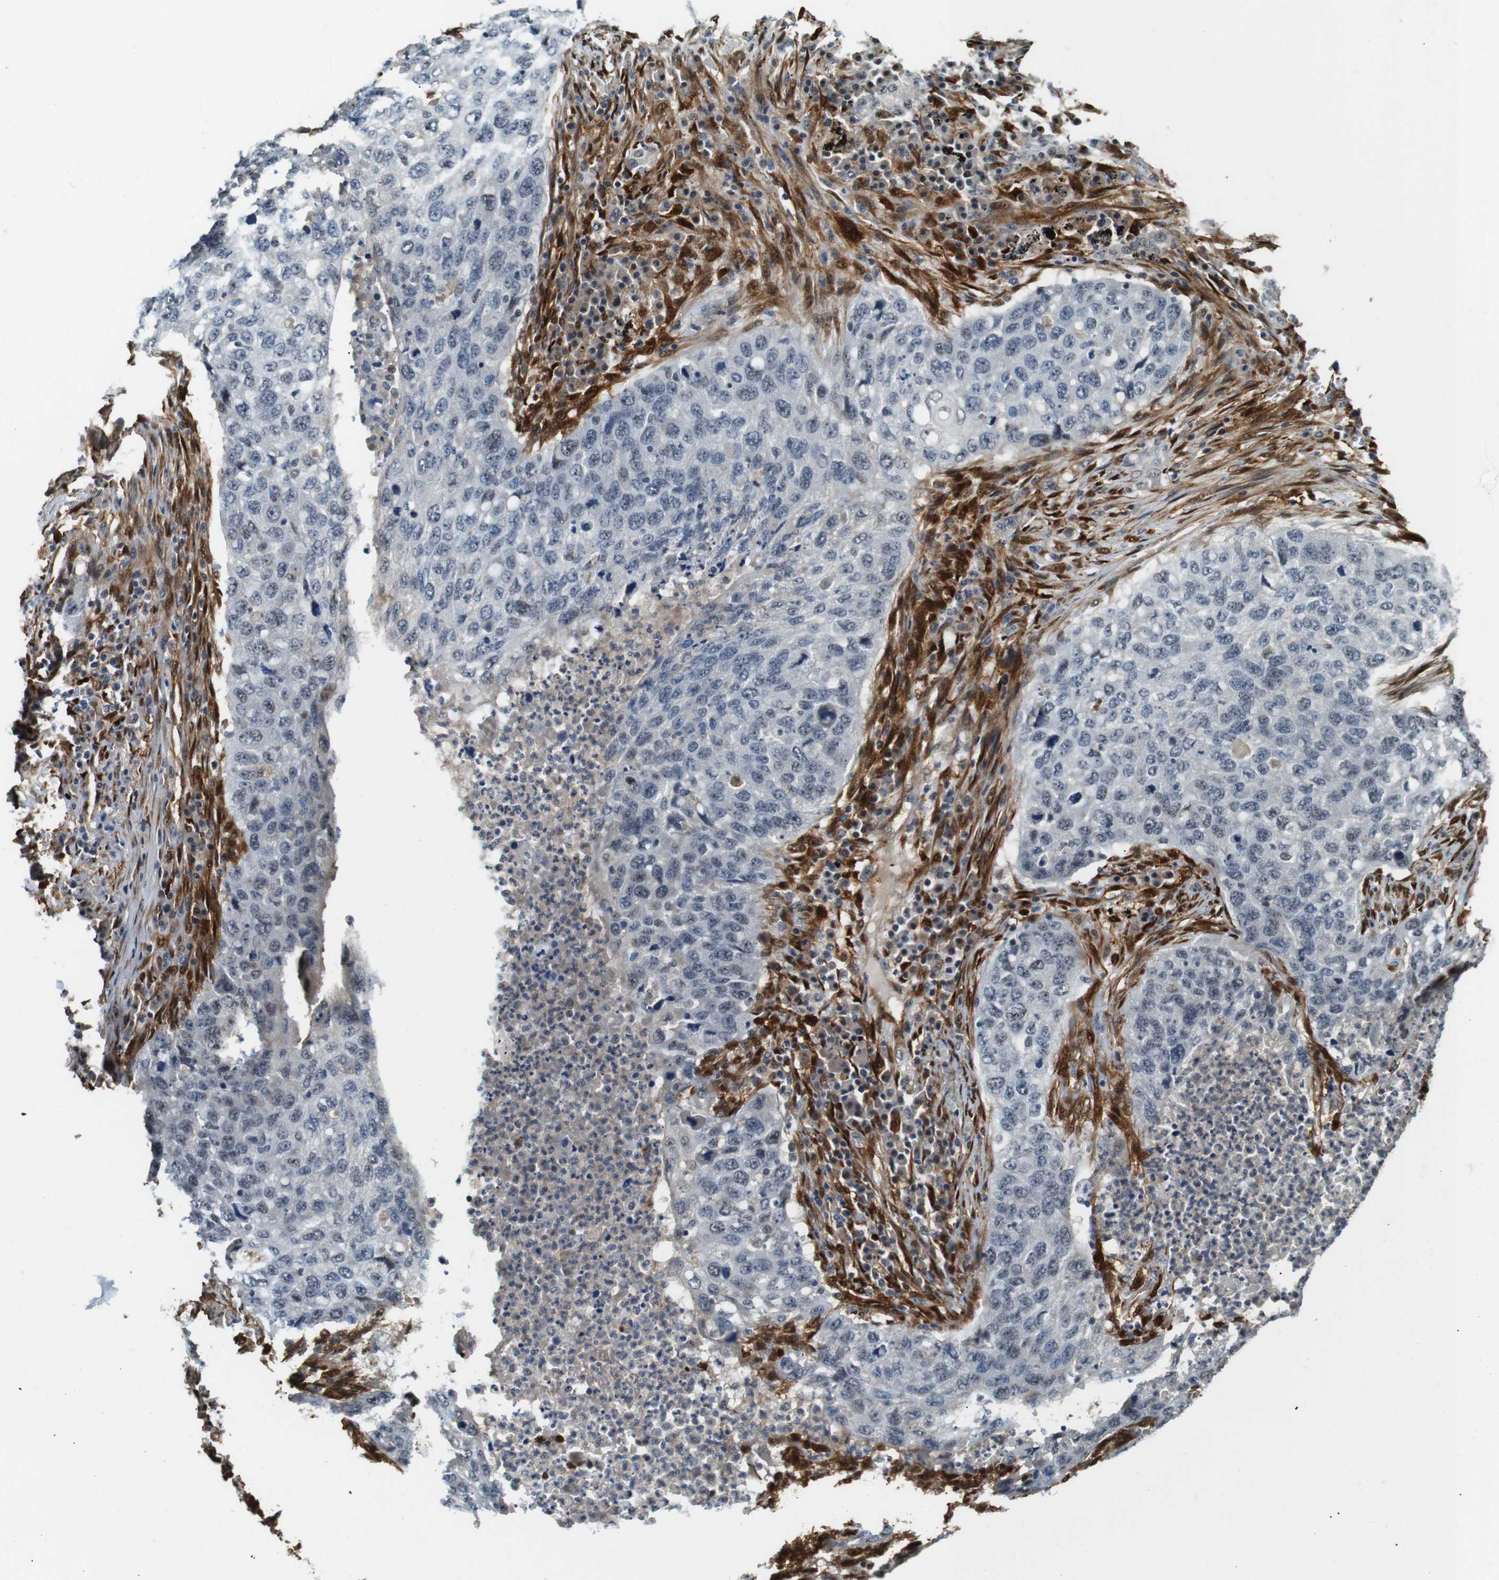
{"staining": {"intensity": "negative", "quantity": "none", "location": "none"}, "tissue": "lung cancer", "cell_type": "Tumor cells", "image_type": "cancer", "snomed": [{"axis": "morphology", "description": "Squamous cell carcinoma, NOS"}, {"axis": "topography", "description": "Lung"}], "caption": "IHC of human lung squamous cell carcinoma reveals no staining in tumor cells.", "gene": "LXN", "patient": {"sex": "female", "age": 63}}